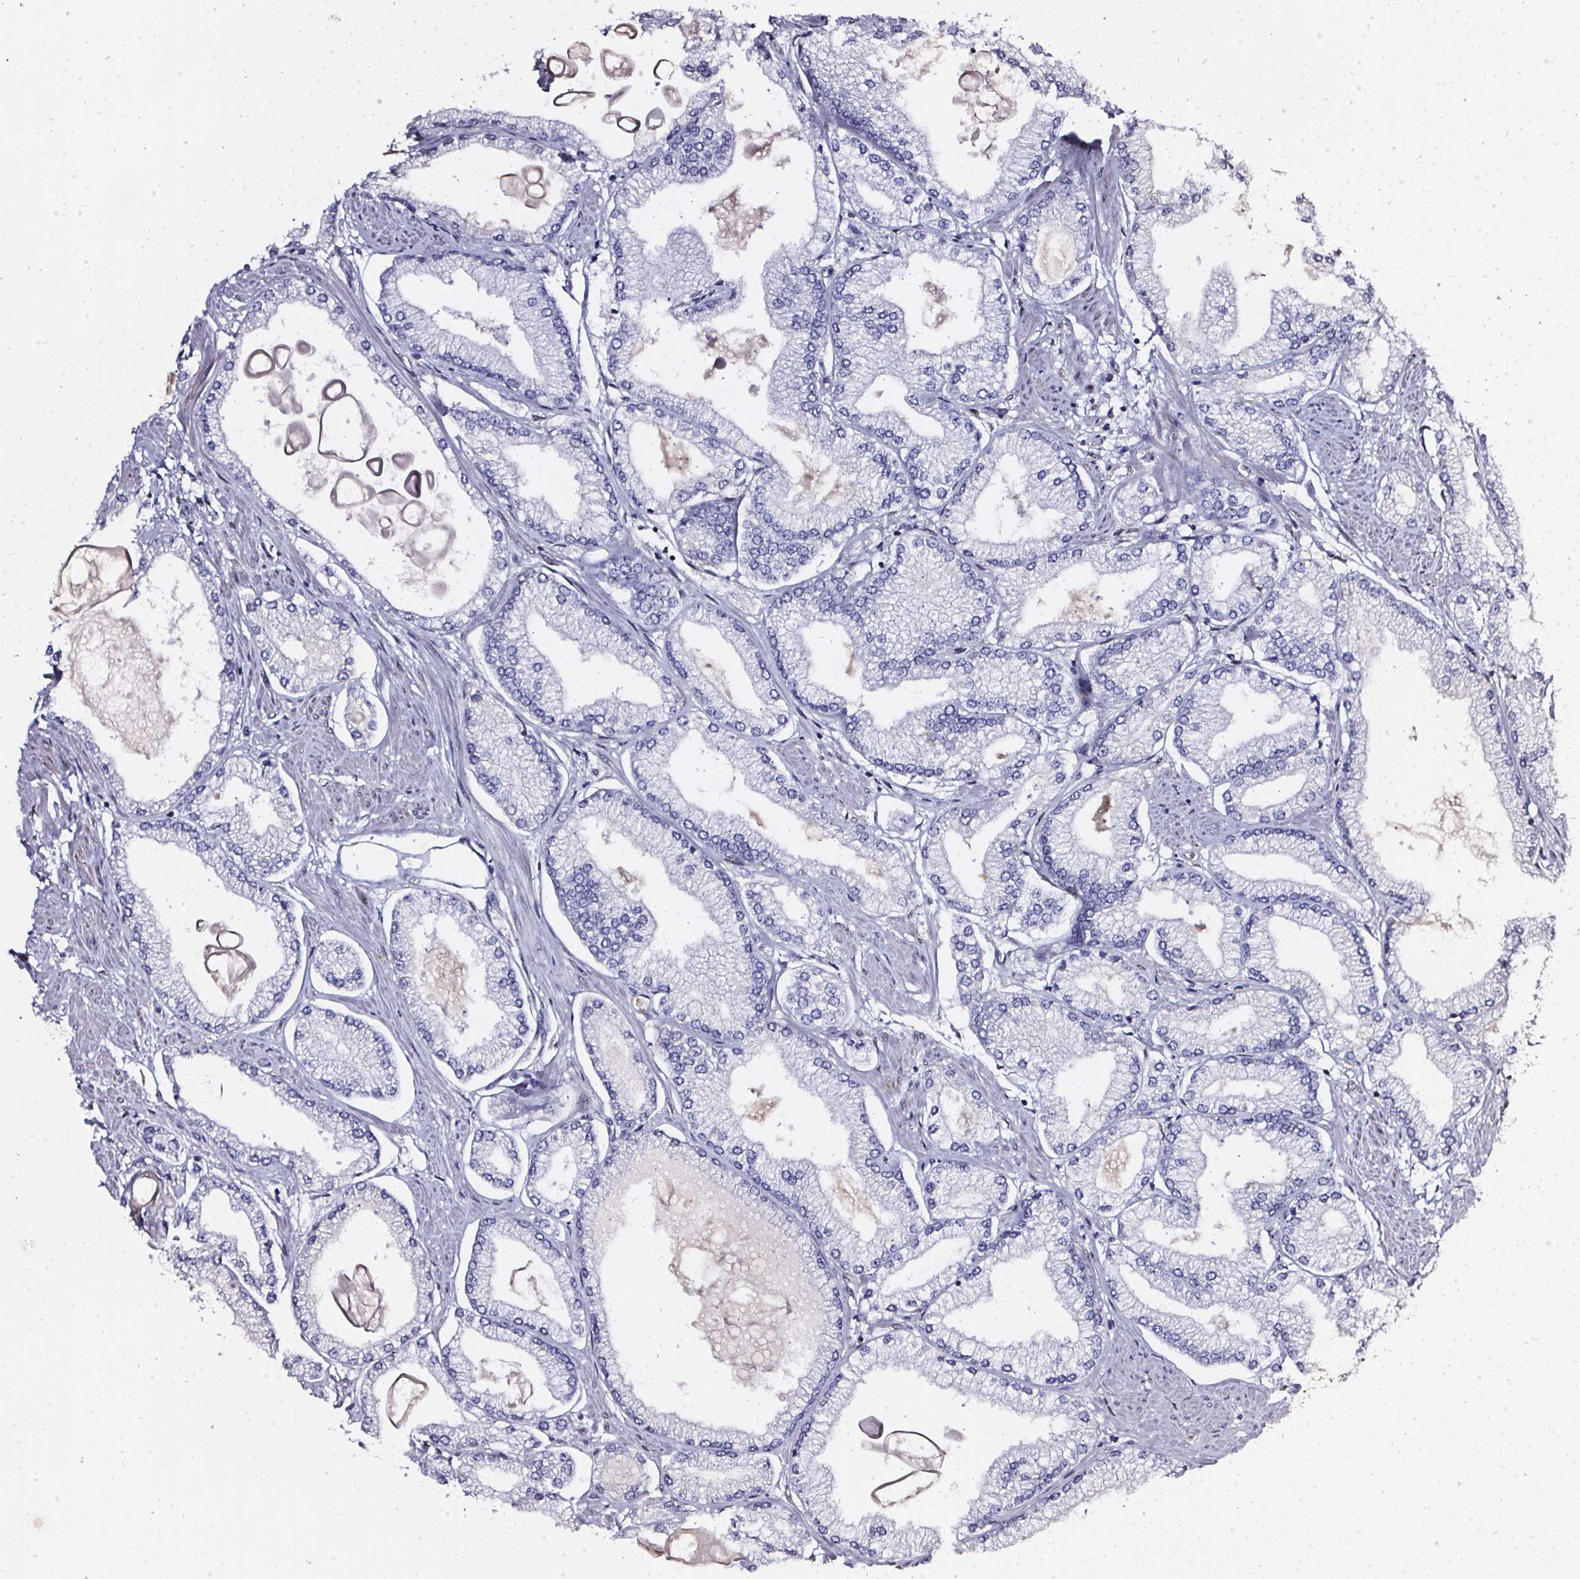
{"staining": {"intensity": "negative", "quantity": "none", "location": "none"}, "tissue": "prostate cancer", "cell_type": "Tumor cells", "image_type": "cancer", "snomed": [{"axis": "morphology", "description": "Adenocarcinoma, High grade"}, {"axis": "topography", "description": "Prostate"}], "caption": "High power microscopy image of an immunohistochemistry (IHC) micrograph of prostate cancer, revealing no significant expression in tumor cells.", "gene": "GP6", "patient": {"sex": "male", "age": 68}}